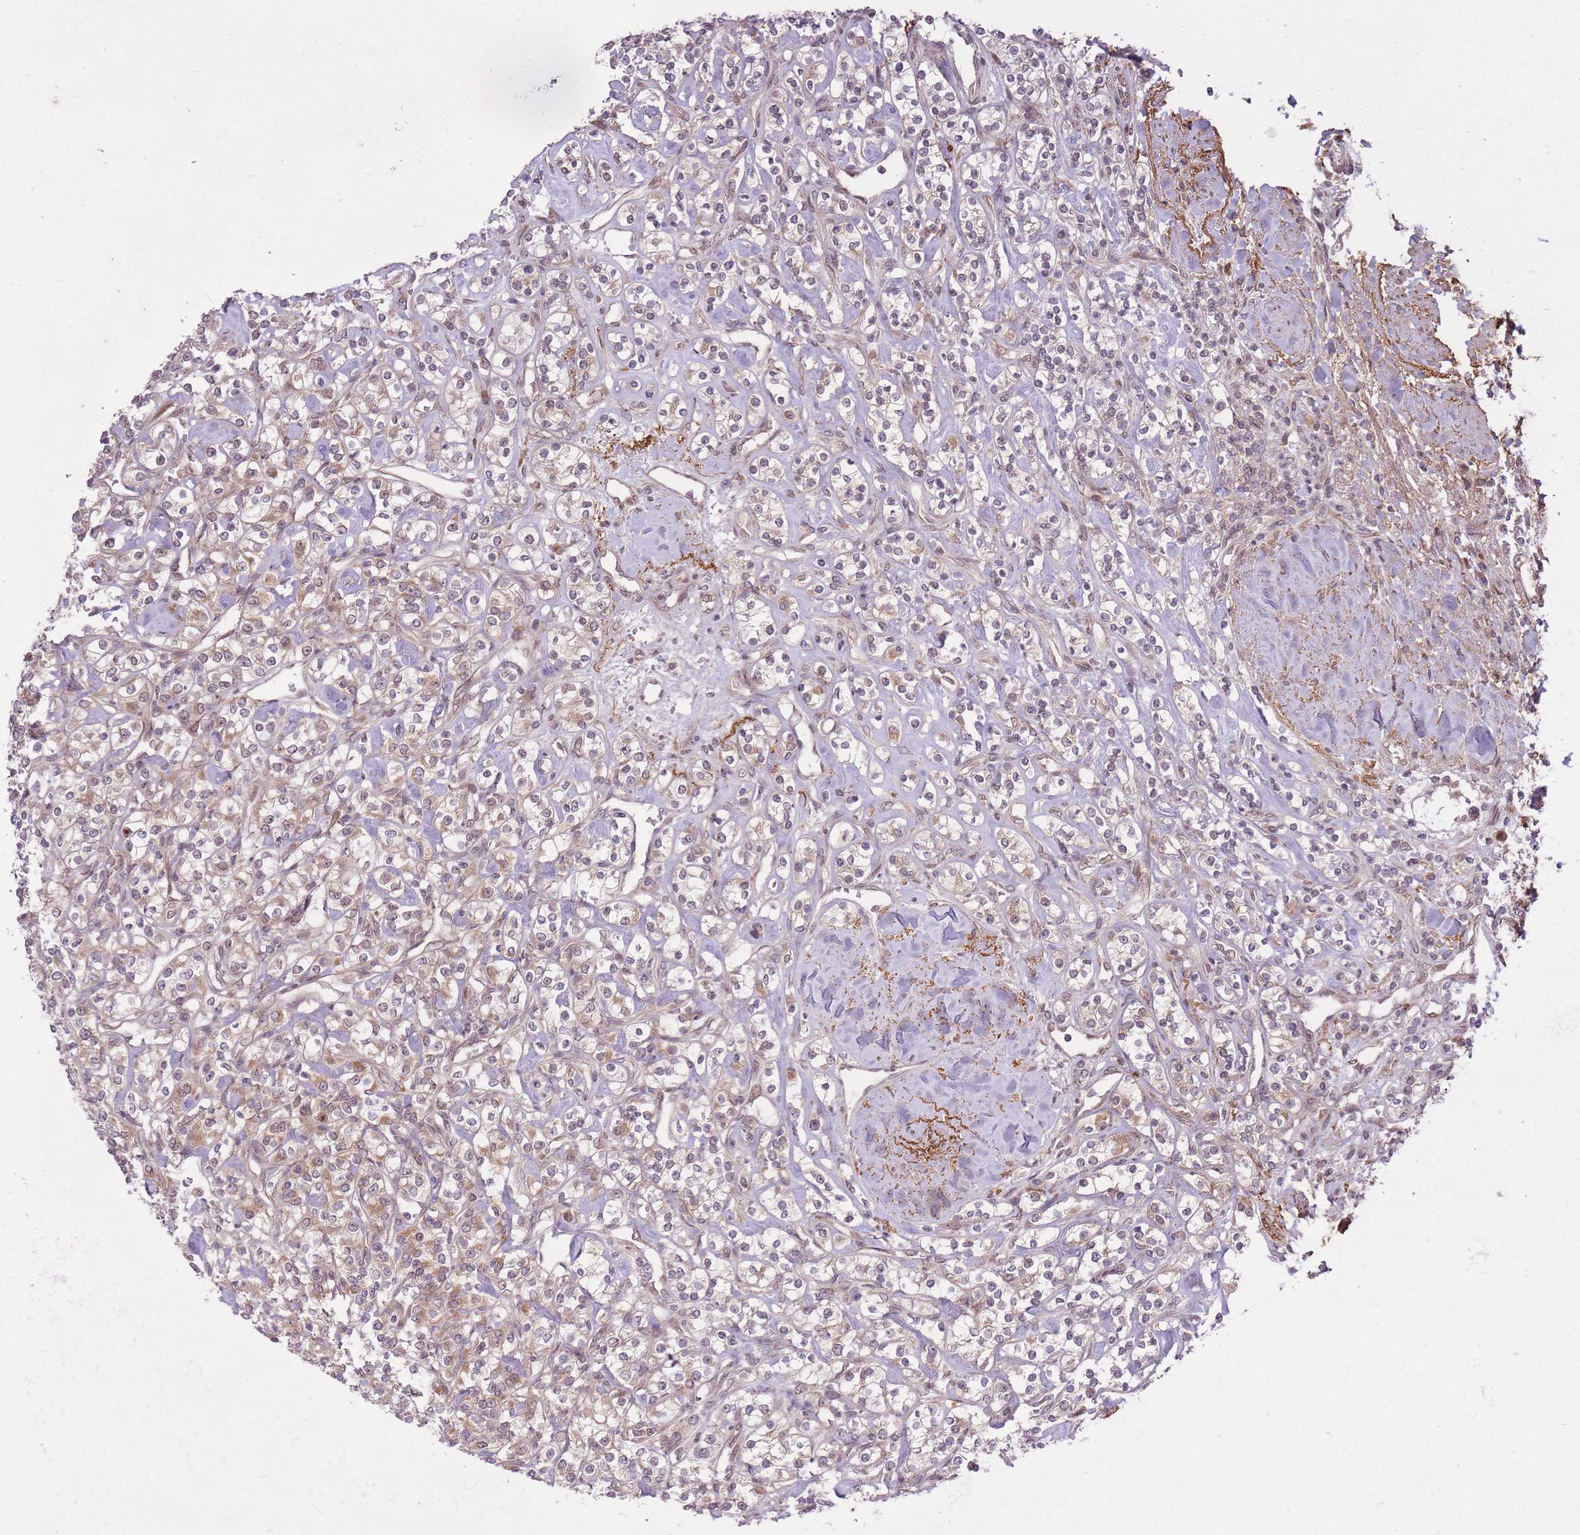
{"staining": {"intensity": "weak", "quantity": "25%-75%", "location": "cytoplasmic/membranous,nuclear"}, "tissue": "renal cancer", "cell_type": "Tumor cells", "image_type": "cancer", "snomed": [{"axis": "morphology", "description": "Adenocarcinoma, NOS"}, {"axis": "topography", "description": "Kidney"}], "caption": "Adenocarcinoma (renal) tissue exhibits weak cytoplasmic/membranous and nuclear positivity in about 25%-75% of tumor cells The staining was performed using DAB to visualize the protein expression in brown, while the nuclei were stained in blue with hematoxylin (Magnification: 20x).", "gene": "ZNF391", "patient": {"sex": "male", "age": 77}}